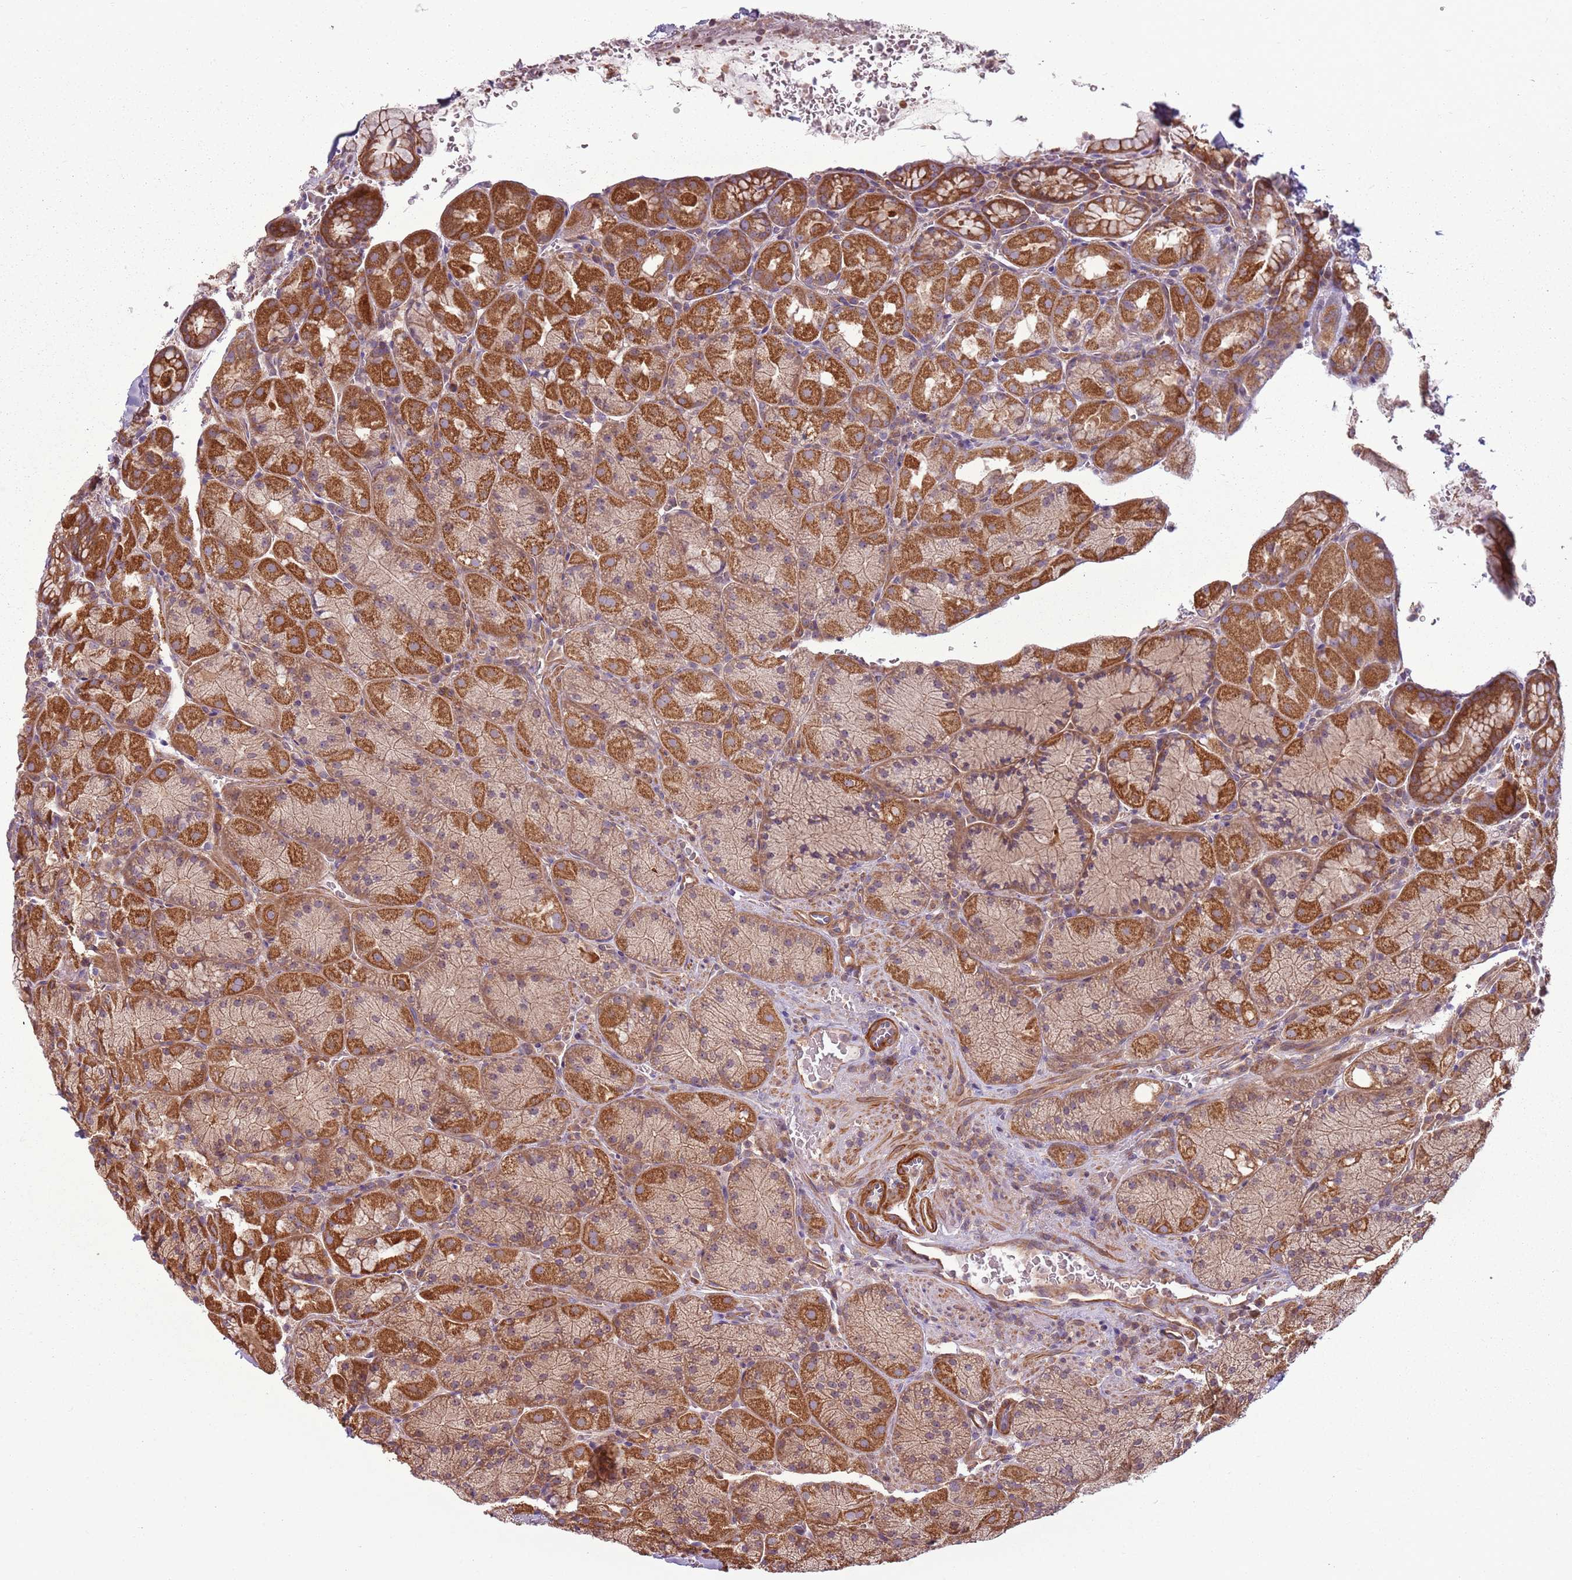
{"staining": {"intensity": "strong", "quantity": ">75%", "location": "cytoplasmic/membranous"}, "tissue": "stomach", "cell_type": "Glandular cells", "image_type": "normal", "snomed": [{"axis": "morphology", "description": "Normal tissue, NOS"}, {"axis": "topography", "description": "Stomach, upper"}, {"axis": "topography", "description": "Stomach, lower"}], "caption": "Immunohistochemistry (IHC) photomicrograph of normal stomach: stomach stained using IHC demonstrates high levels of strong protein expression localized specifically in the cytoplasmic/membranous of glandular cells, appearing as a cytoplasmic/membranous brown color.", "gene": "RPL21", "patient": {"sex": "male", "age": 80}}